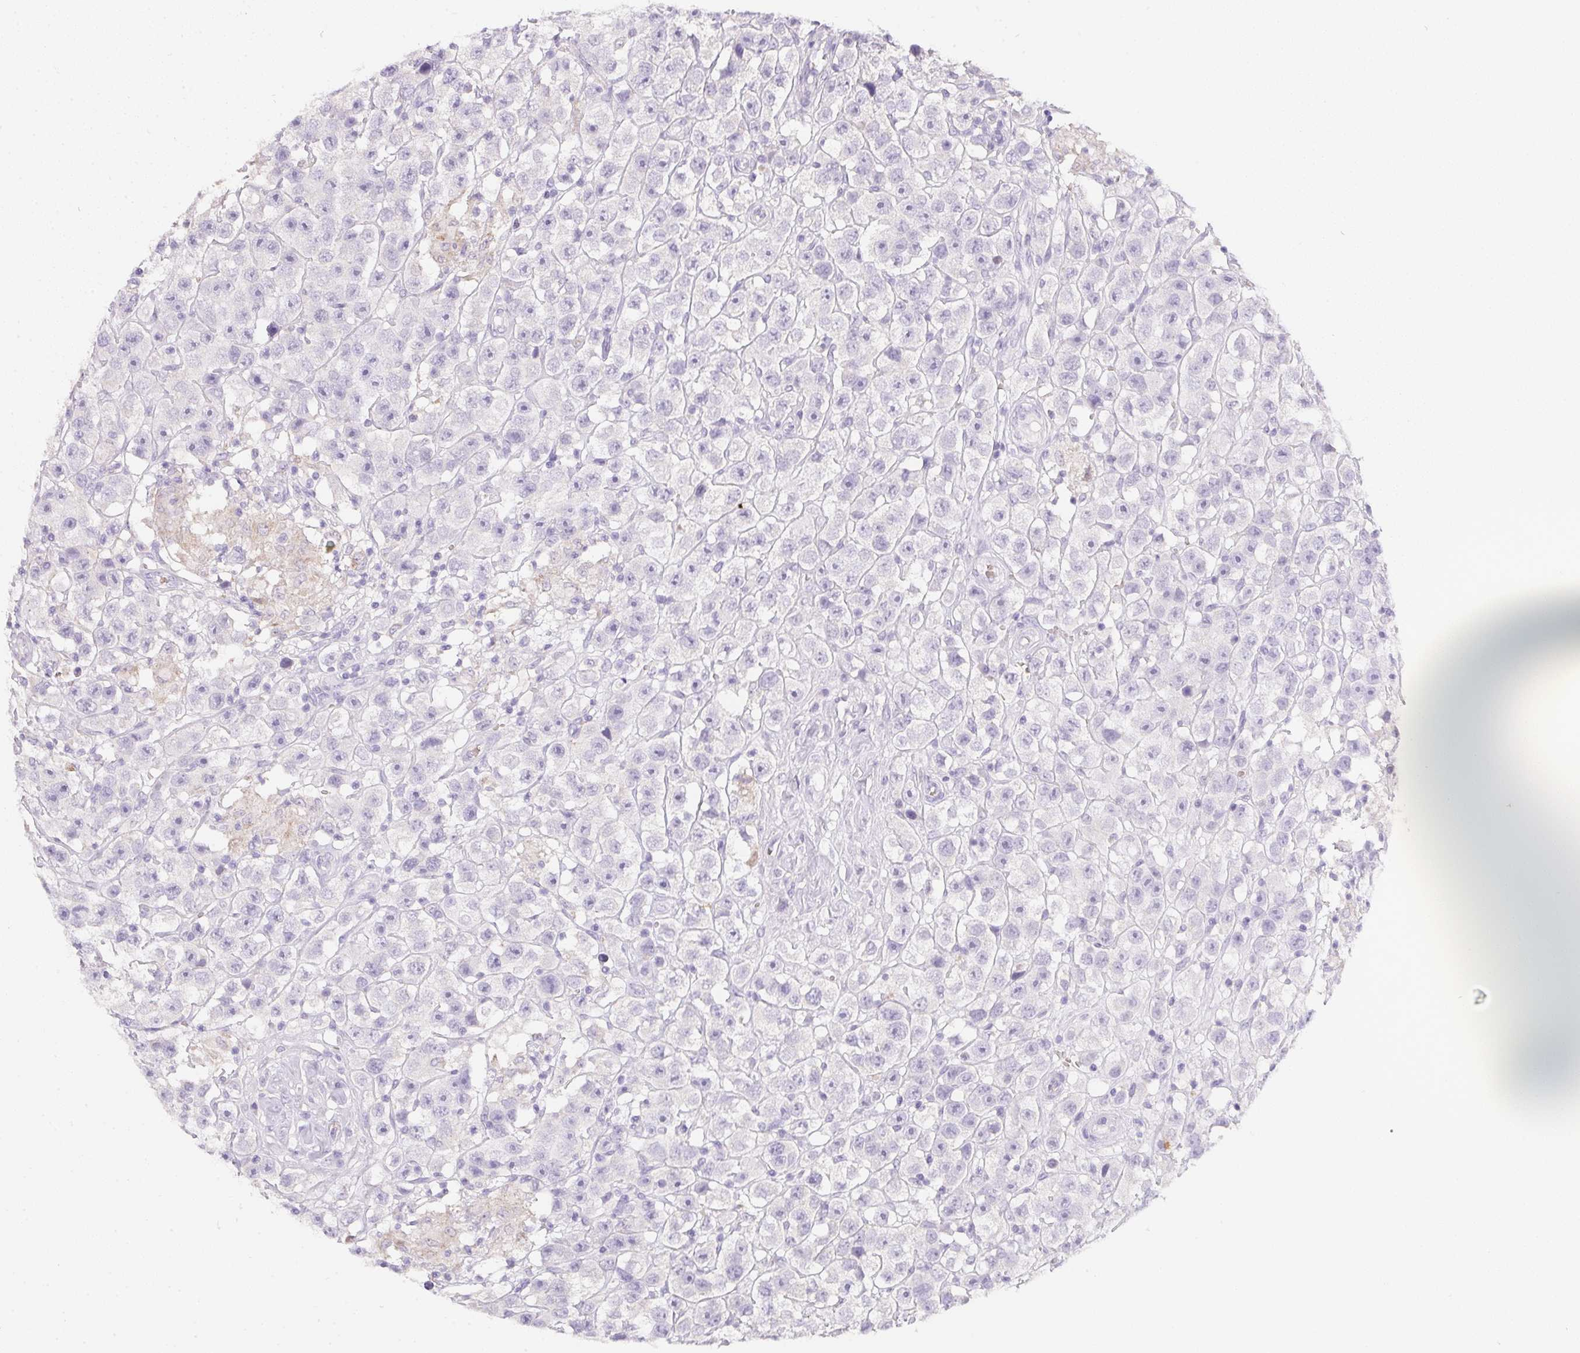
{"staining": {"intensity": "negative", "quantity": "none", "location": "none"}, "tissue": "testis cancer", "cell_type": "Tumor cells", "image_type": "cancer", "snomed": [{"axis": "morphology", "description": "Seminoma, NOS"}, {"axis": "topography", "description": "Testis"}], "caption": "Tumor cells are negative for protein expression in human seminoma (testis).", "gene": "DCD", "patient": {"sex": "male", "age": 45}}